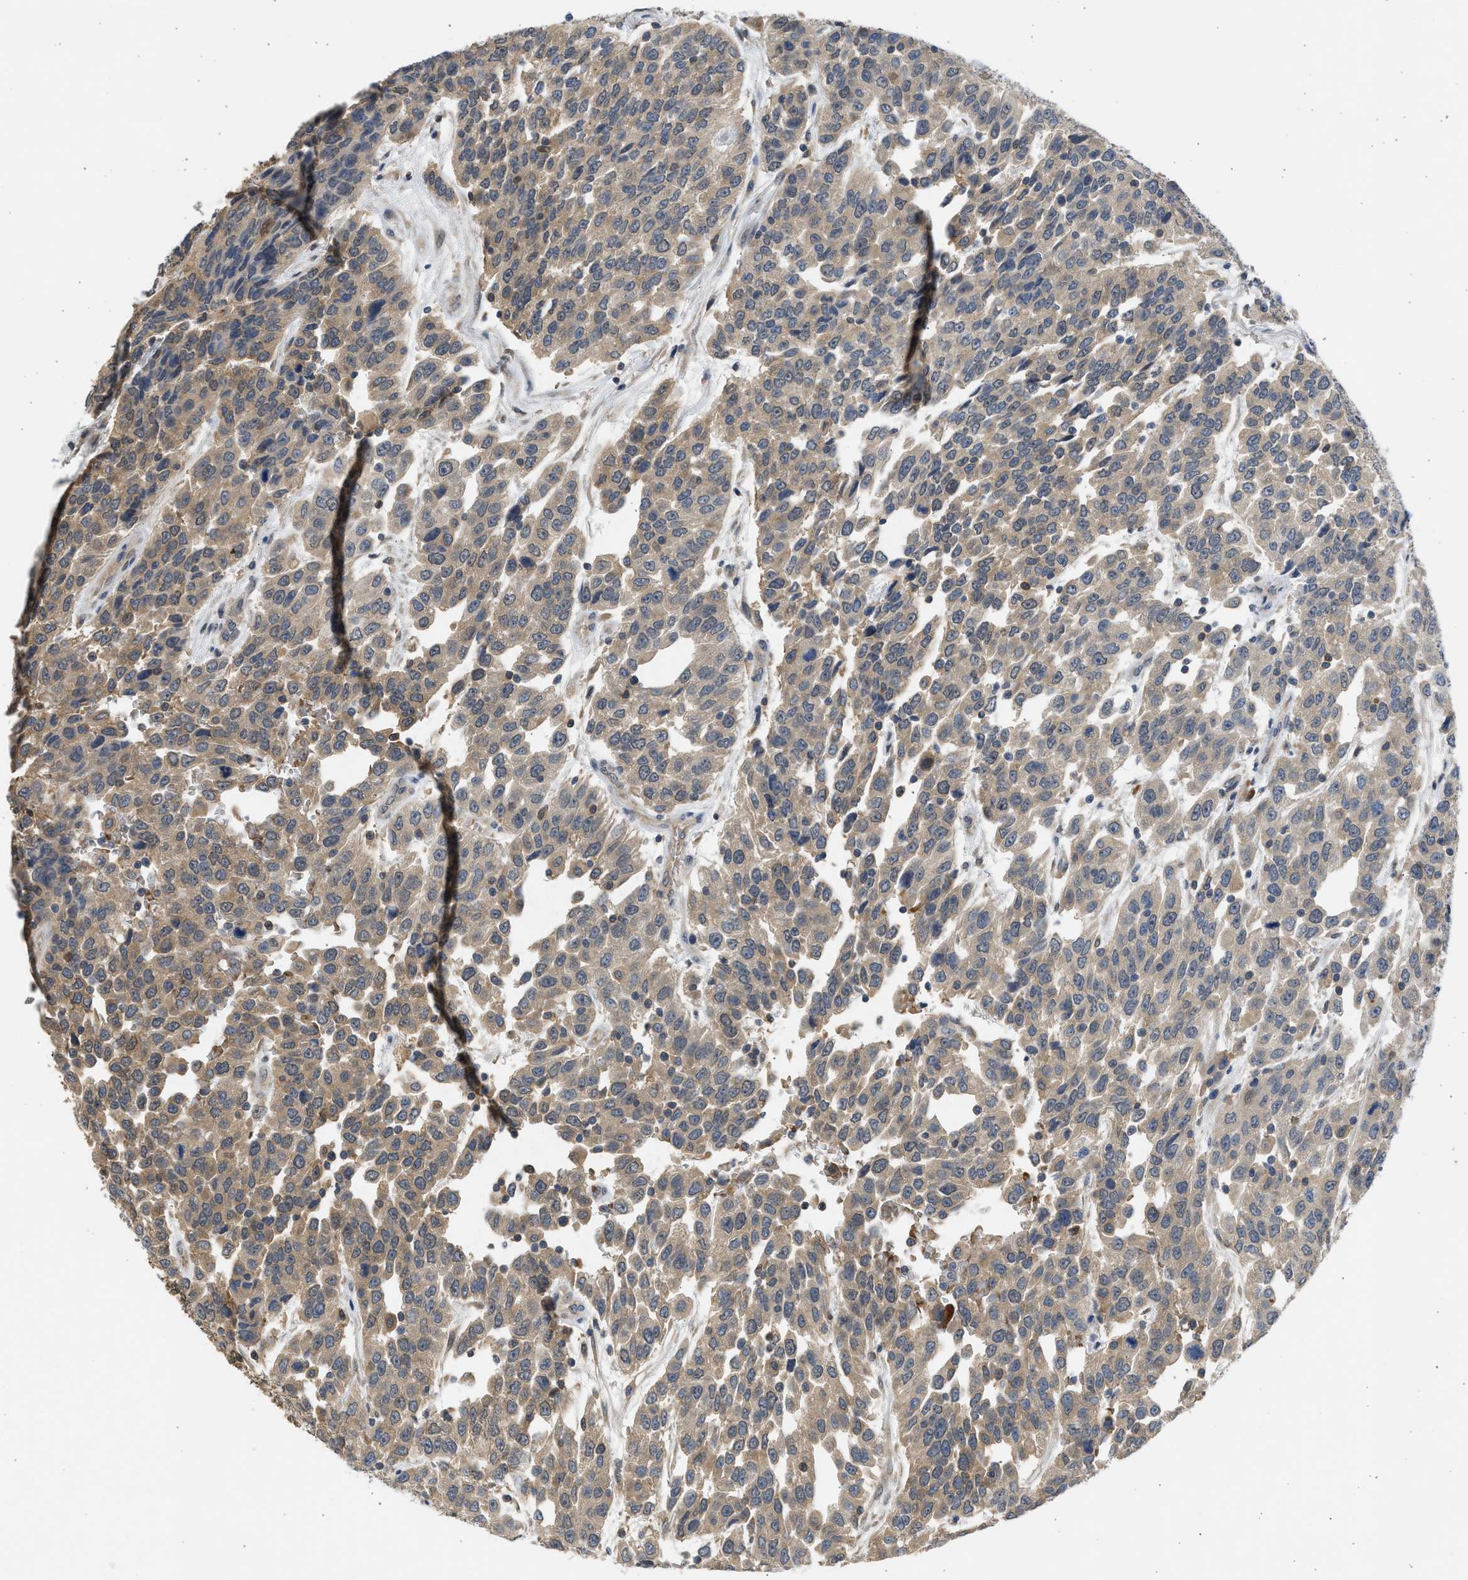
{"staining": {"intensity": "moderate", "quantity": ">75%", "location": "cytoplasmic/membranous"}, "tissue": "urothelial cancer", "cell_type": "Tumor cells", "image_type": "cancer", "snomed": [{"axis": "morphology", "description": "Urothelial carcinoma, High grade"}, {"axis": "topography", "description": "Urinary bladder"}], "caption": "Moderate cytoplasmic/membranous protein positivity is appreciated in about >75% of tumor cells in urothelial cancer.", "gene": "MAPK7", "patient": {"sex": "female", "age": 80}}